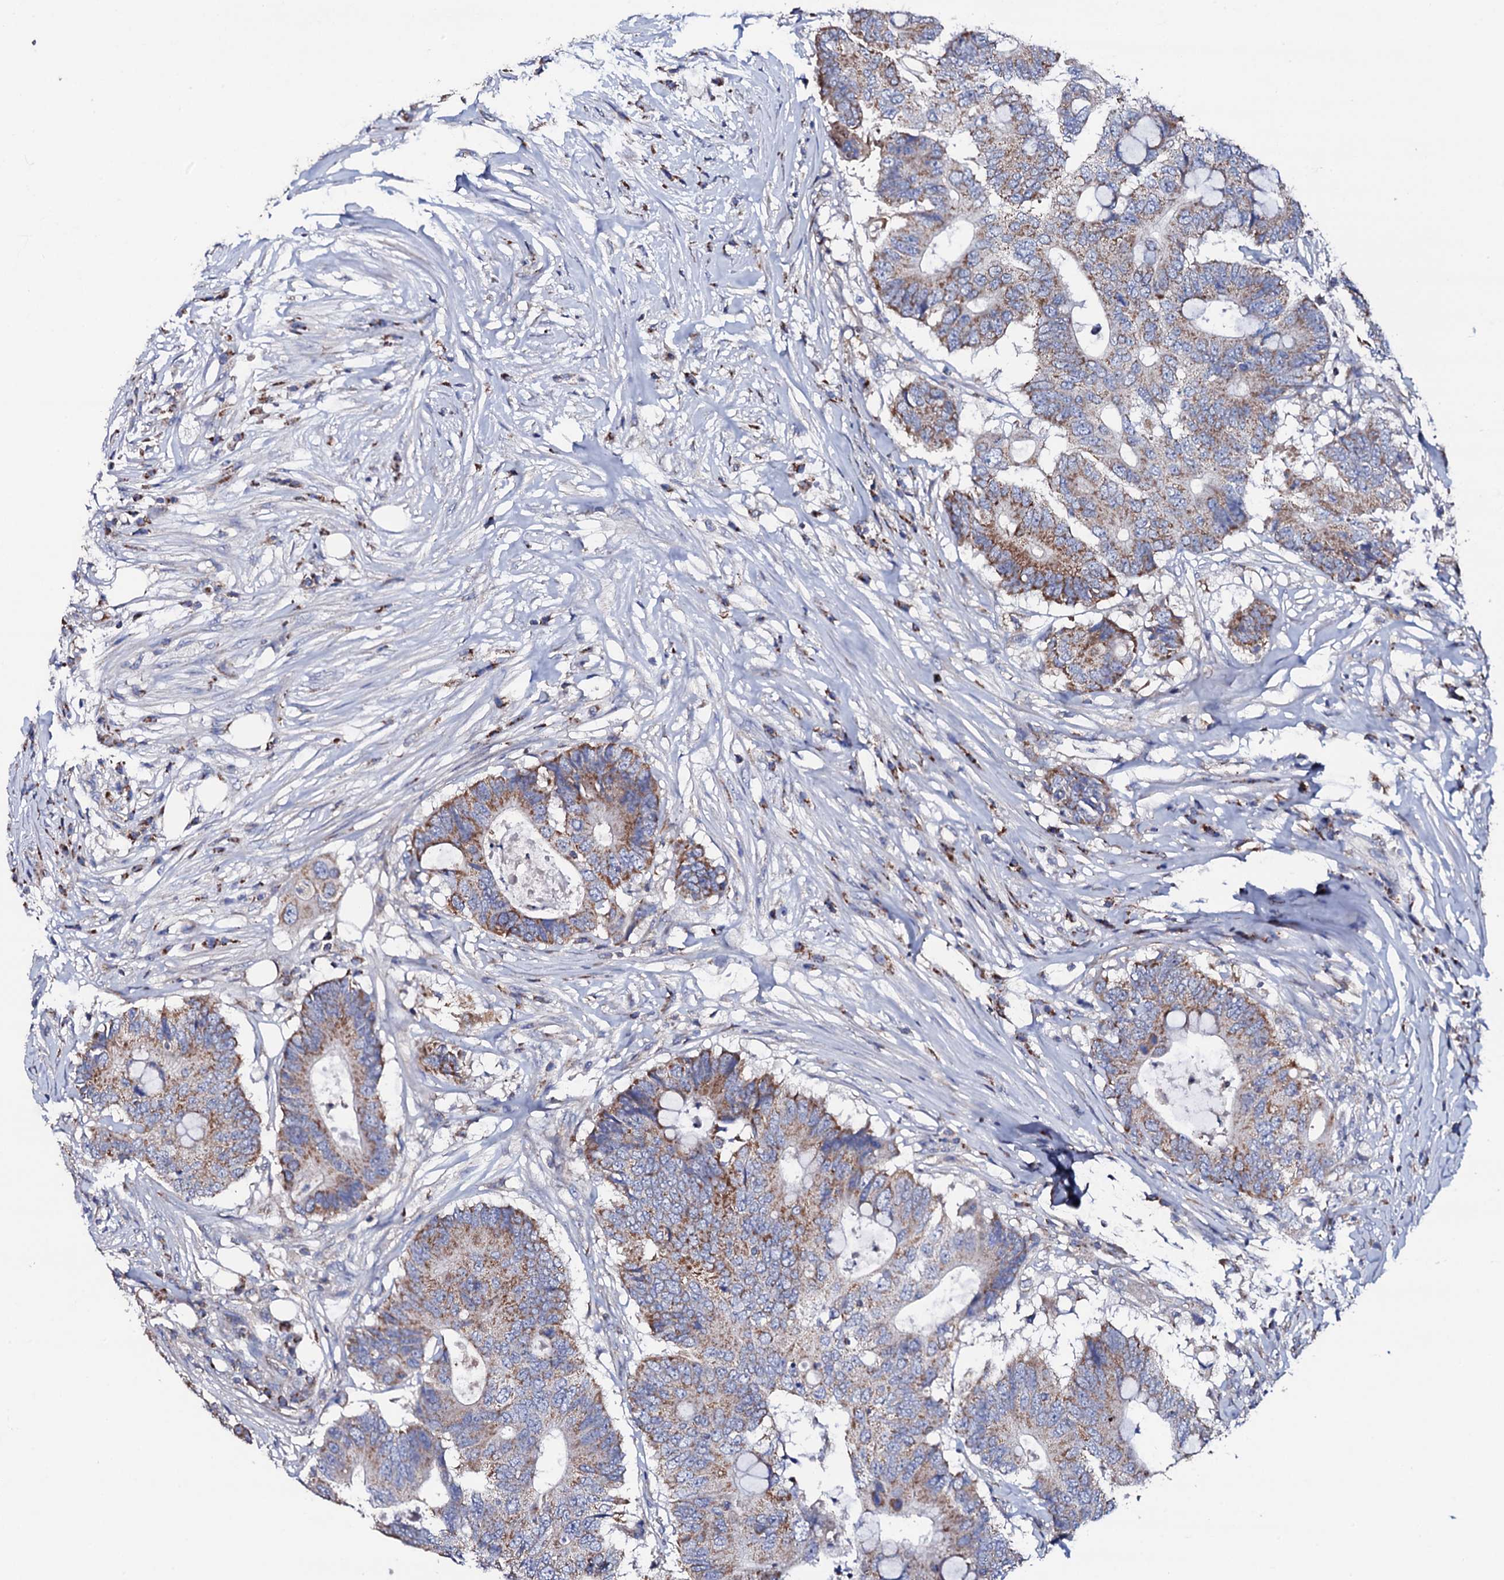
{"staining": {"intensity": "moderate", "quantity": "25%-75%", "location": "cytoplasmic/membranous"}, "tissue": "colorectal cancer", "cell_type": "Tumor cells", "image_type": "cancer", "snomed": [{"axis": "morphology", "description": "Adenocarcinoma, NOS"}, {"axis": "topography", "description": "Colon"}], "caption": "Colorectal cancer (adenocarcinoma) stained for a protein (brown) displays moderate cytoplasmic/membranous positive expression in about 25%-75% of tumor cells.", "gene": "TCAF2", "patient": {"sex": "male", "age": 71}}